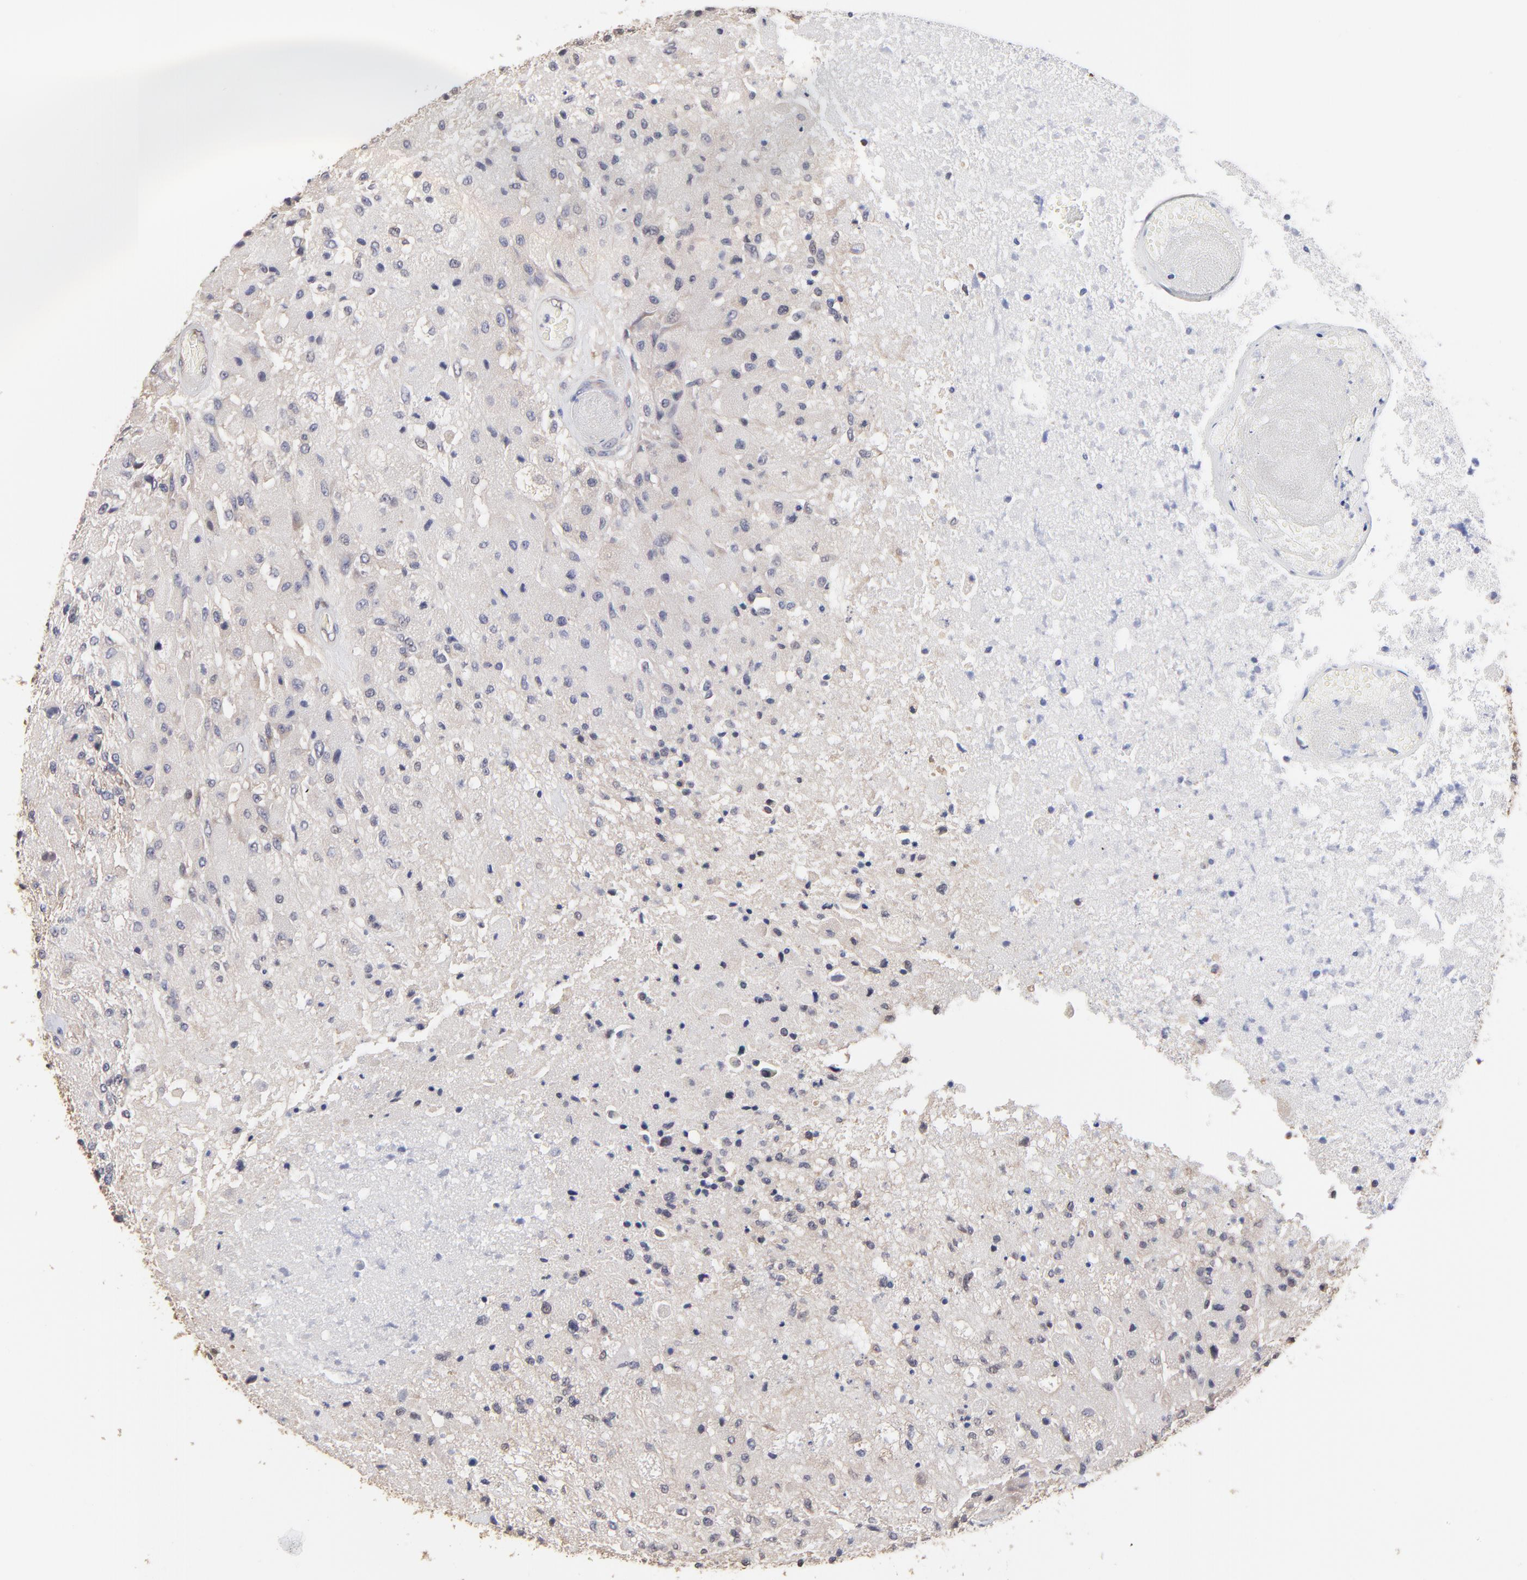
{"staining": {"intensity": "moderate", "quantity": "<25%", "location": "cytoplasmic/membranous"}, "tissue": "glioma", "cell_type": "Tumor cells", "image_type": "cancer", "snomed": [{"axis": "morphology", "description": "Normal tissue, NOS"}, {"axis": "morphology", "description": "Glioma, malignant, High grade"}, {"axis": "topography", "description": "Cerebral cortex"}], "caption": "Immunohistochemistry (IHC) (DAB) staining of glioma exhibits moderate cytoplasmic/membranous protein staining in approximately <25% of tumor cells.", "gene": "CCT2", "patient": {"sex": "male", "age": 77}}